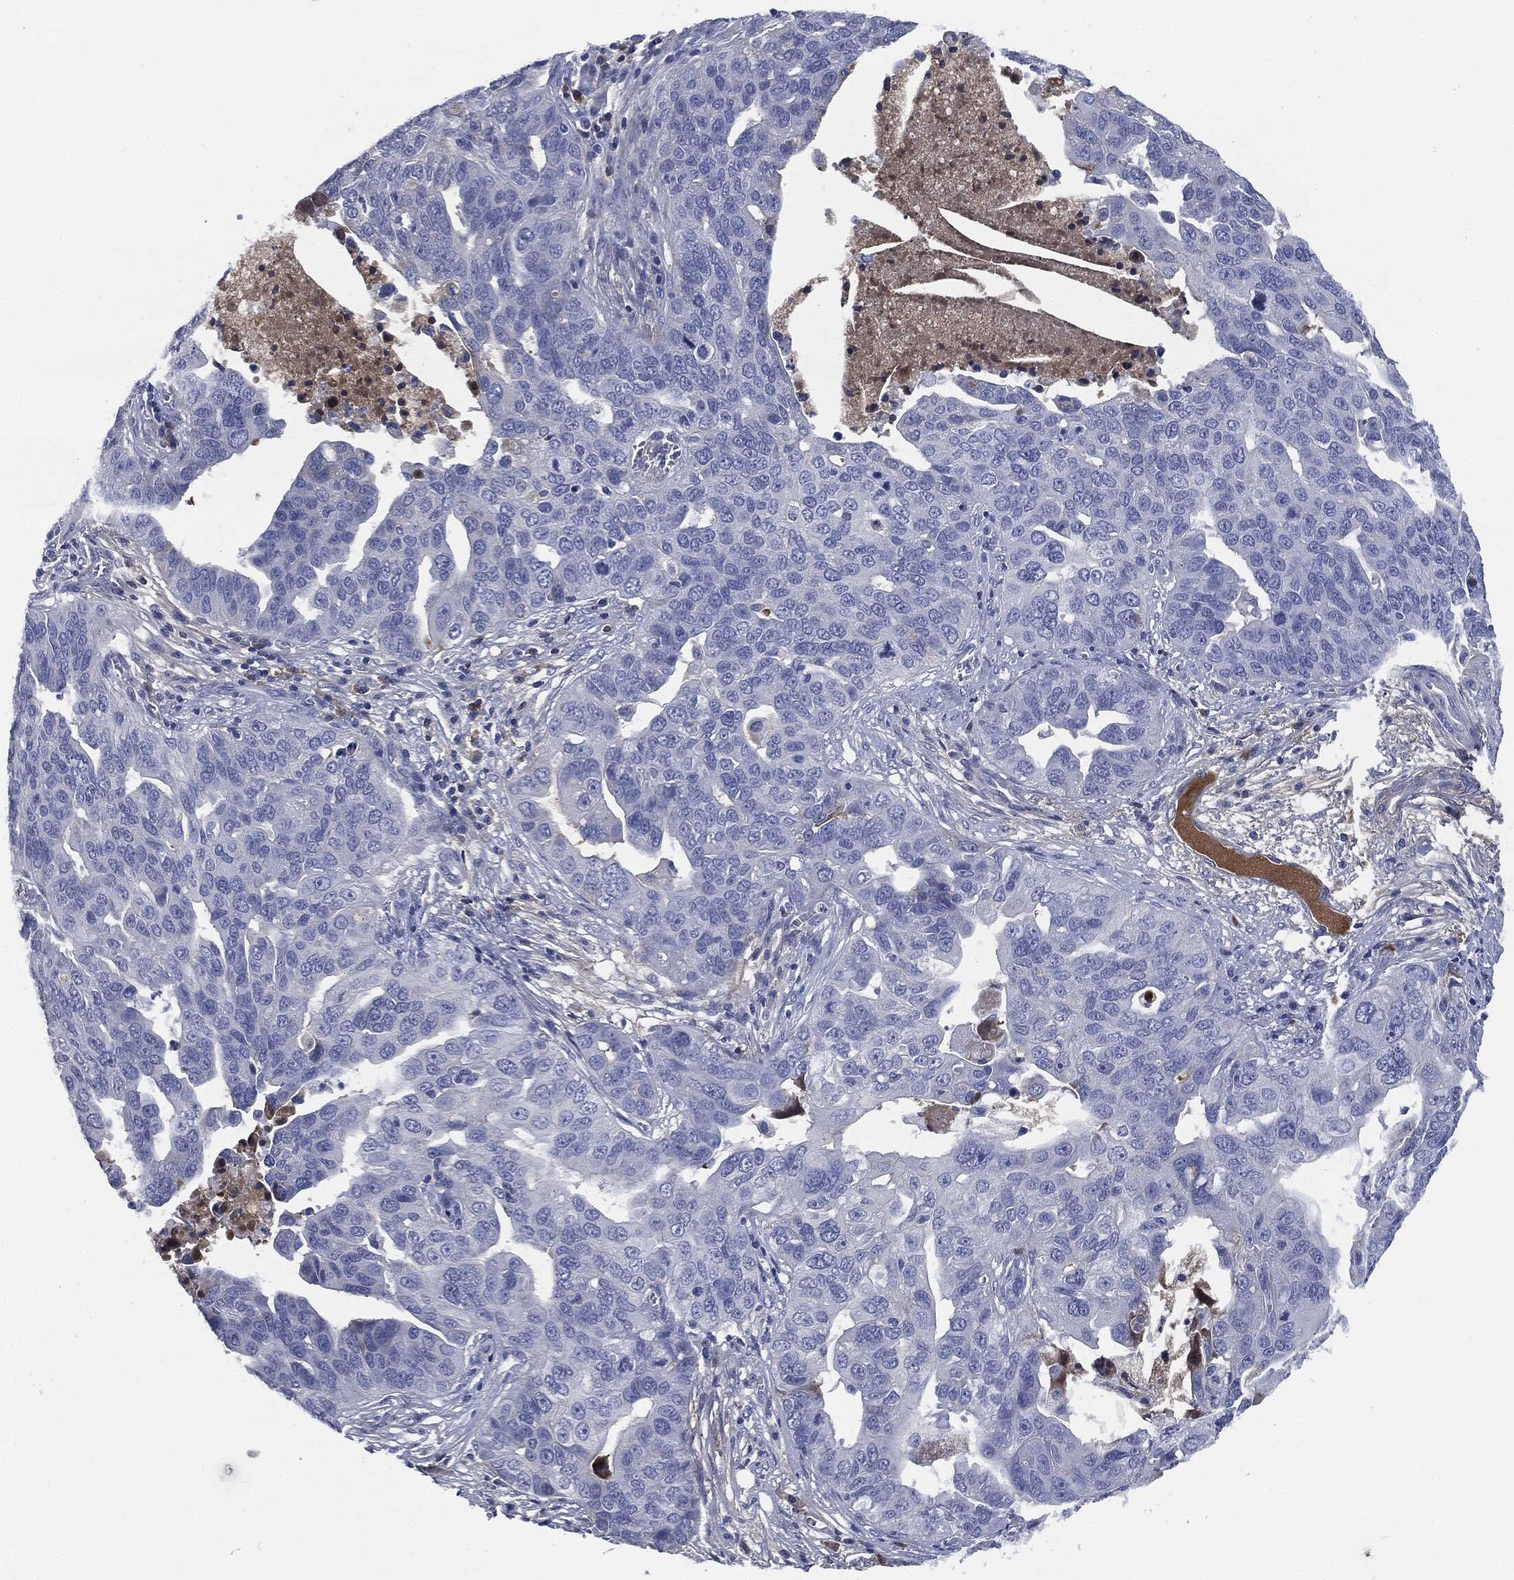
{"staining": {"intensity": "negative", "quantity": "none", "location": "none"}, "tissue": "ovarian cancer", "cell_type": "Tumor cells", "image_type": "cancer", "snomed": [{"axis": "morphology", "description": "Carcinoma, endometroid"}, {"axis": "topography", "description": "Soft tissue"}, {"axis": "topography", "description": "Ovary"}], "caption": "Endometroid carcinoma (ovarian) stained for a protein using immunohistochemistry demonstrates no expression tumor cells.", "gene": "SIGLEC7", "patient": {"sex": "female", "age": 52}}